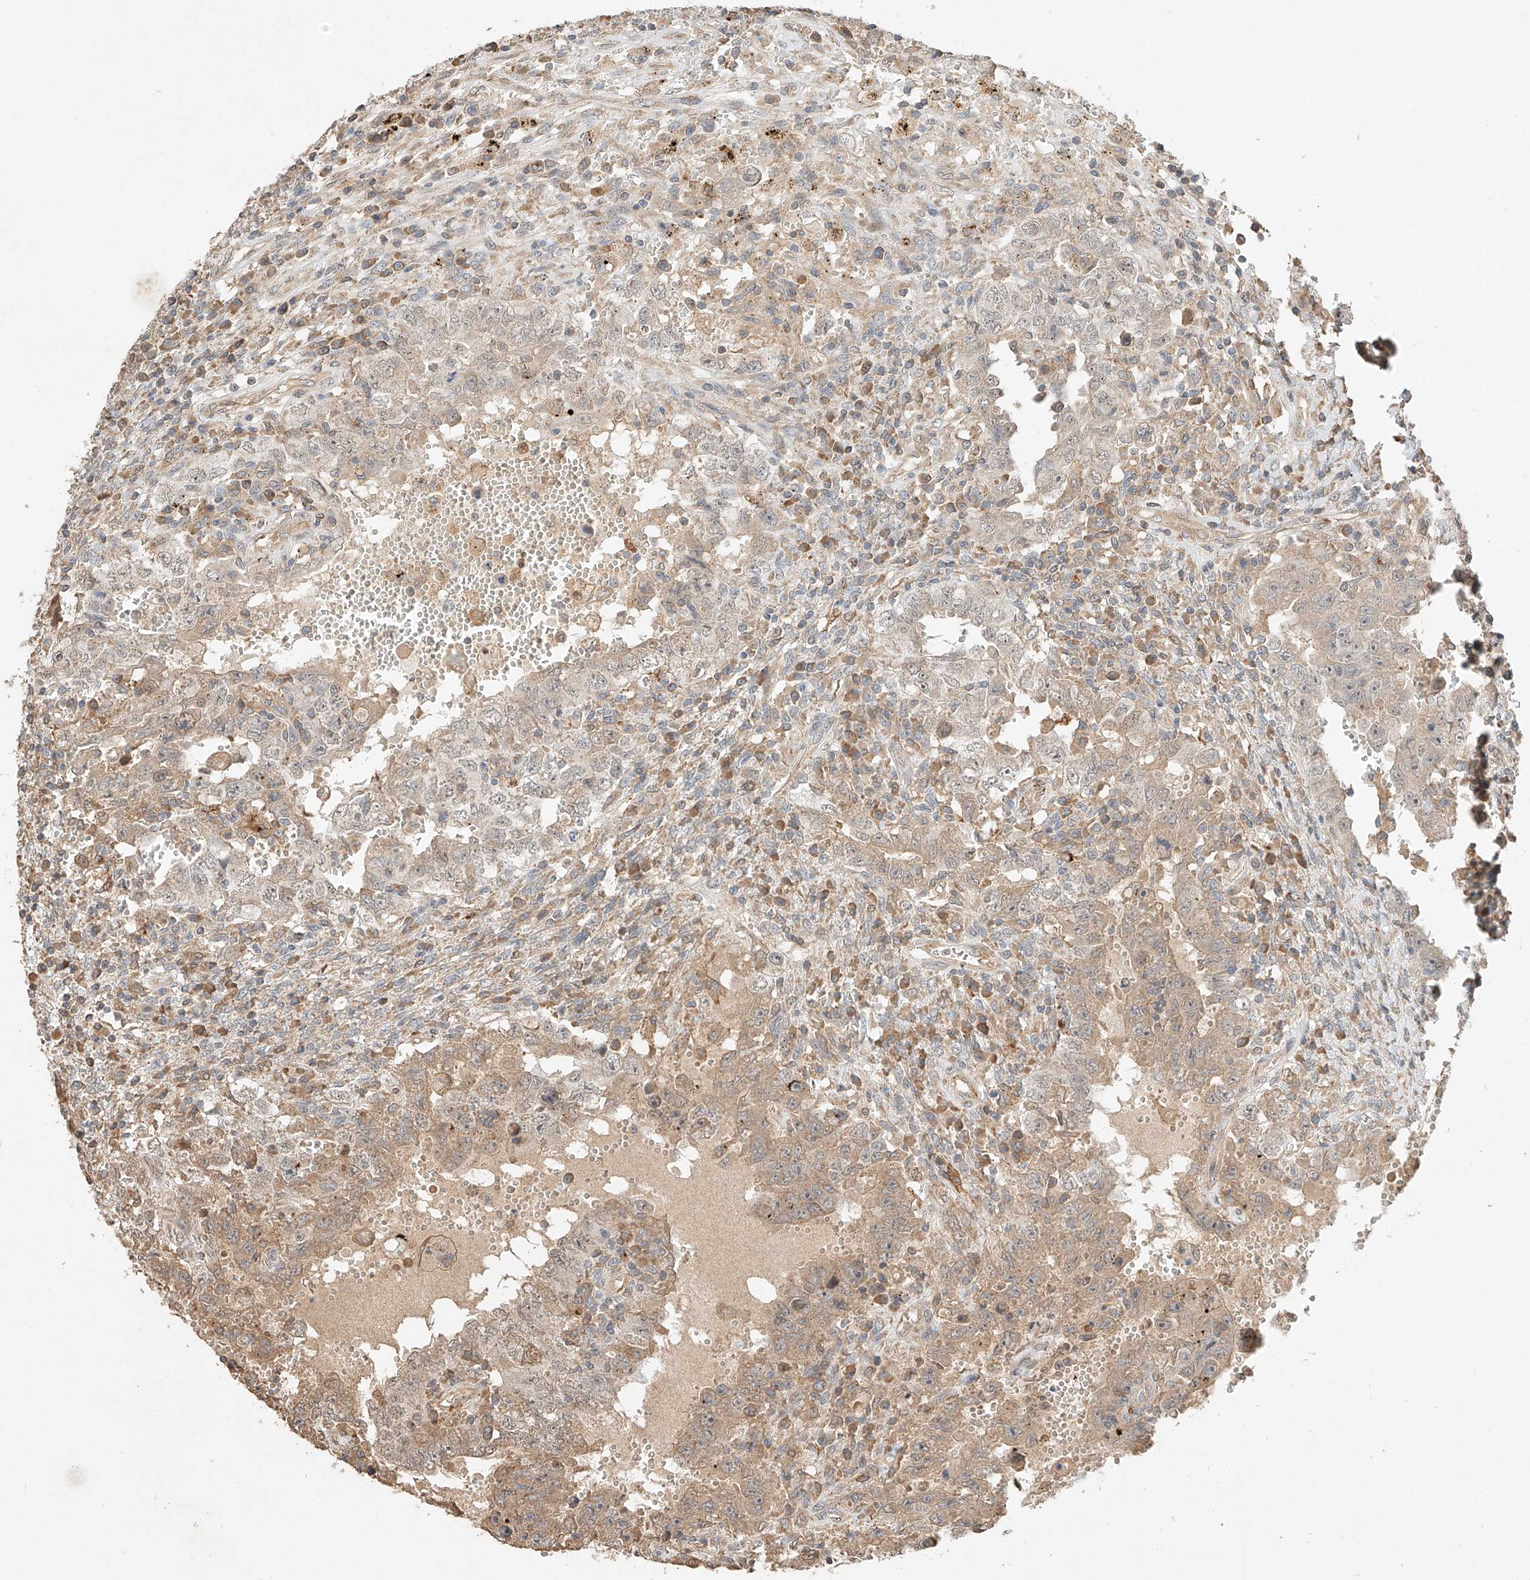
{"staining": {"intensity": "weak", "quantity": ">75%", "location": "cytoplasmic/membranous"}, "tissue": "testis cancer", "cell_type": "Tumor cells", "image_type": "cancer", "snomed": [{"axis": "morphology", "description": "Carcinoma, Embryonal, NOS"}, {"axis": "topography", "description": "Testis"}], "caption": "A brown stain shows weak cytoplasmic/membranous staining of a protein in testis cancer (embryonal carcinoma) tumor cells. The protein of interest is shown in brown color, while the nuclei are stained blue.", "gene": "SUSD6", "patient": {"sex": "male", "age": 26}}